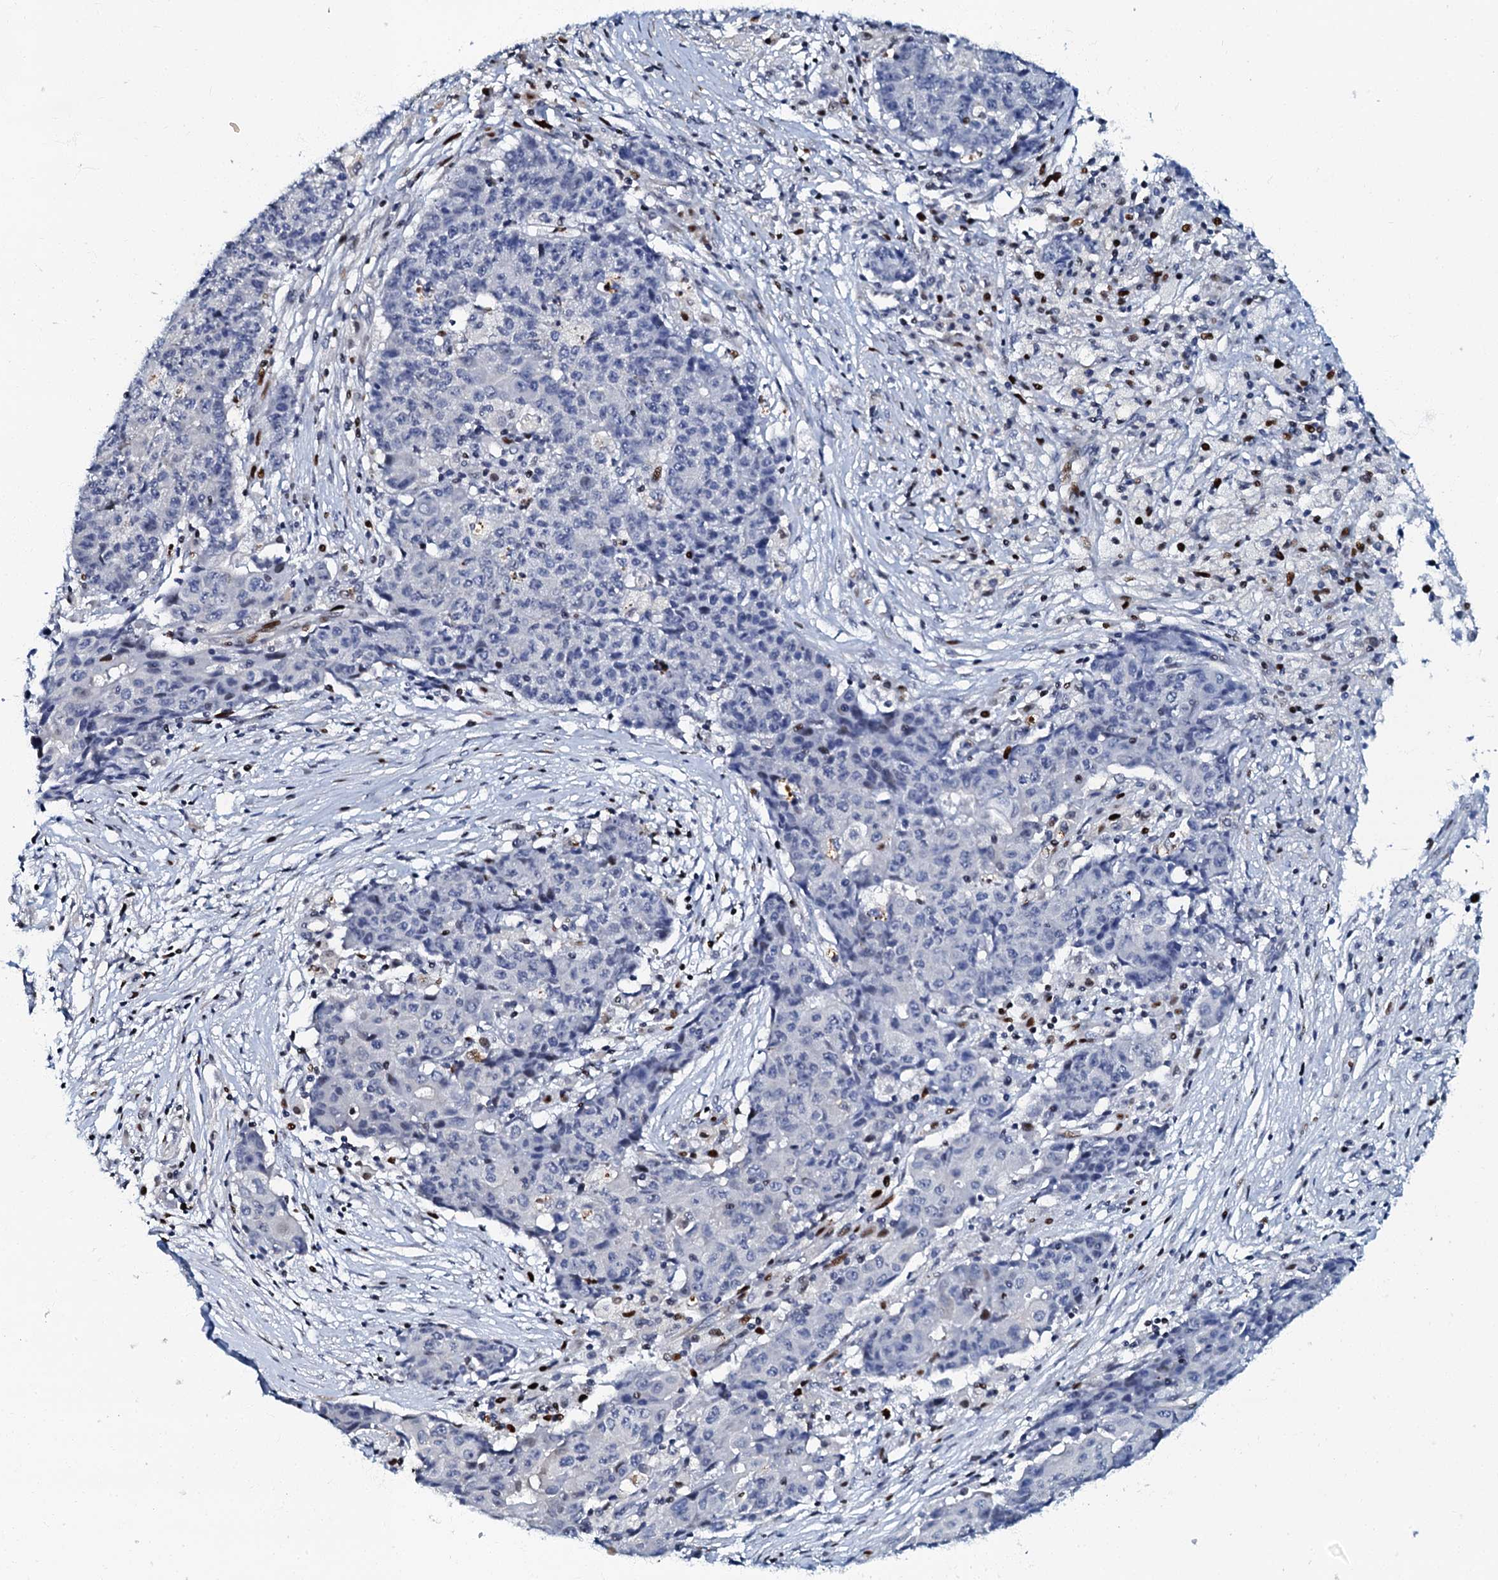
{"staining": {"intensity": "negative", "quantity": "none", "location": "none"}, "tissue": "ovarian cancer", "cell_type": "Tumor cells", "image_type": "cancer", "snomed": [{"axis": "morphology", "description": "Carcinoma, endometroid"}, {"axis": "topography", "description": "Ovary"}], "caption": "A histopathology image of human ovarian cancer is negative for staining in tumor cells. The staining is performed using DAB (3,3'-diaminobenzidine) brown chromogen with nuclei counter-stained in using hematoxylin.", "gene": "MFSD5", "patient": {"sex": "female", "age": 42}}